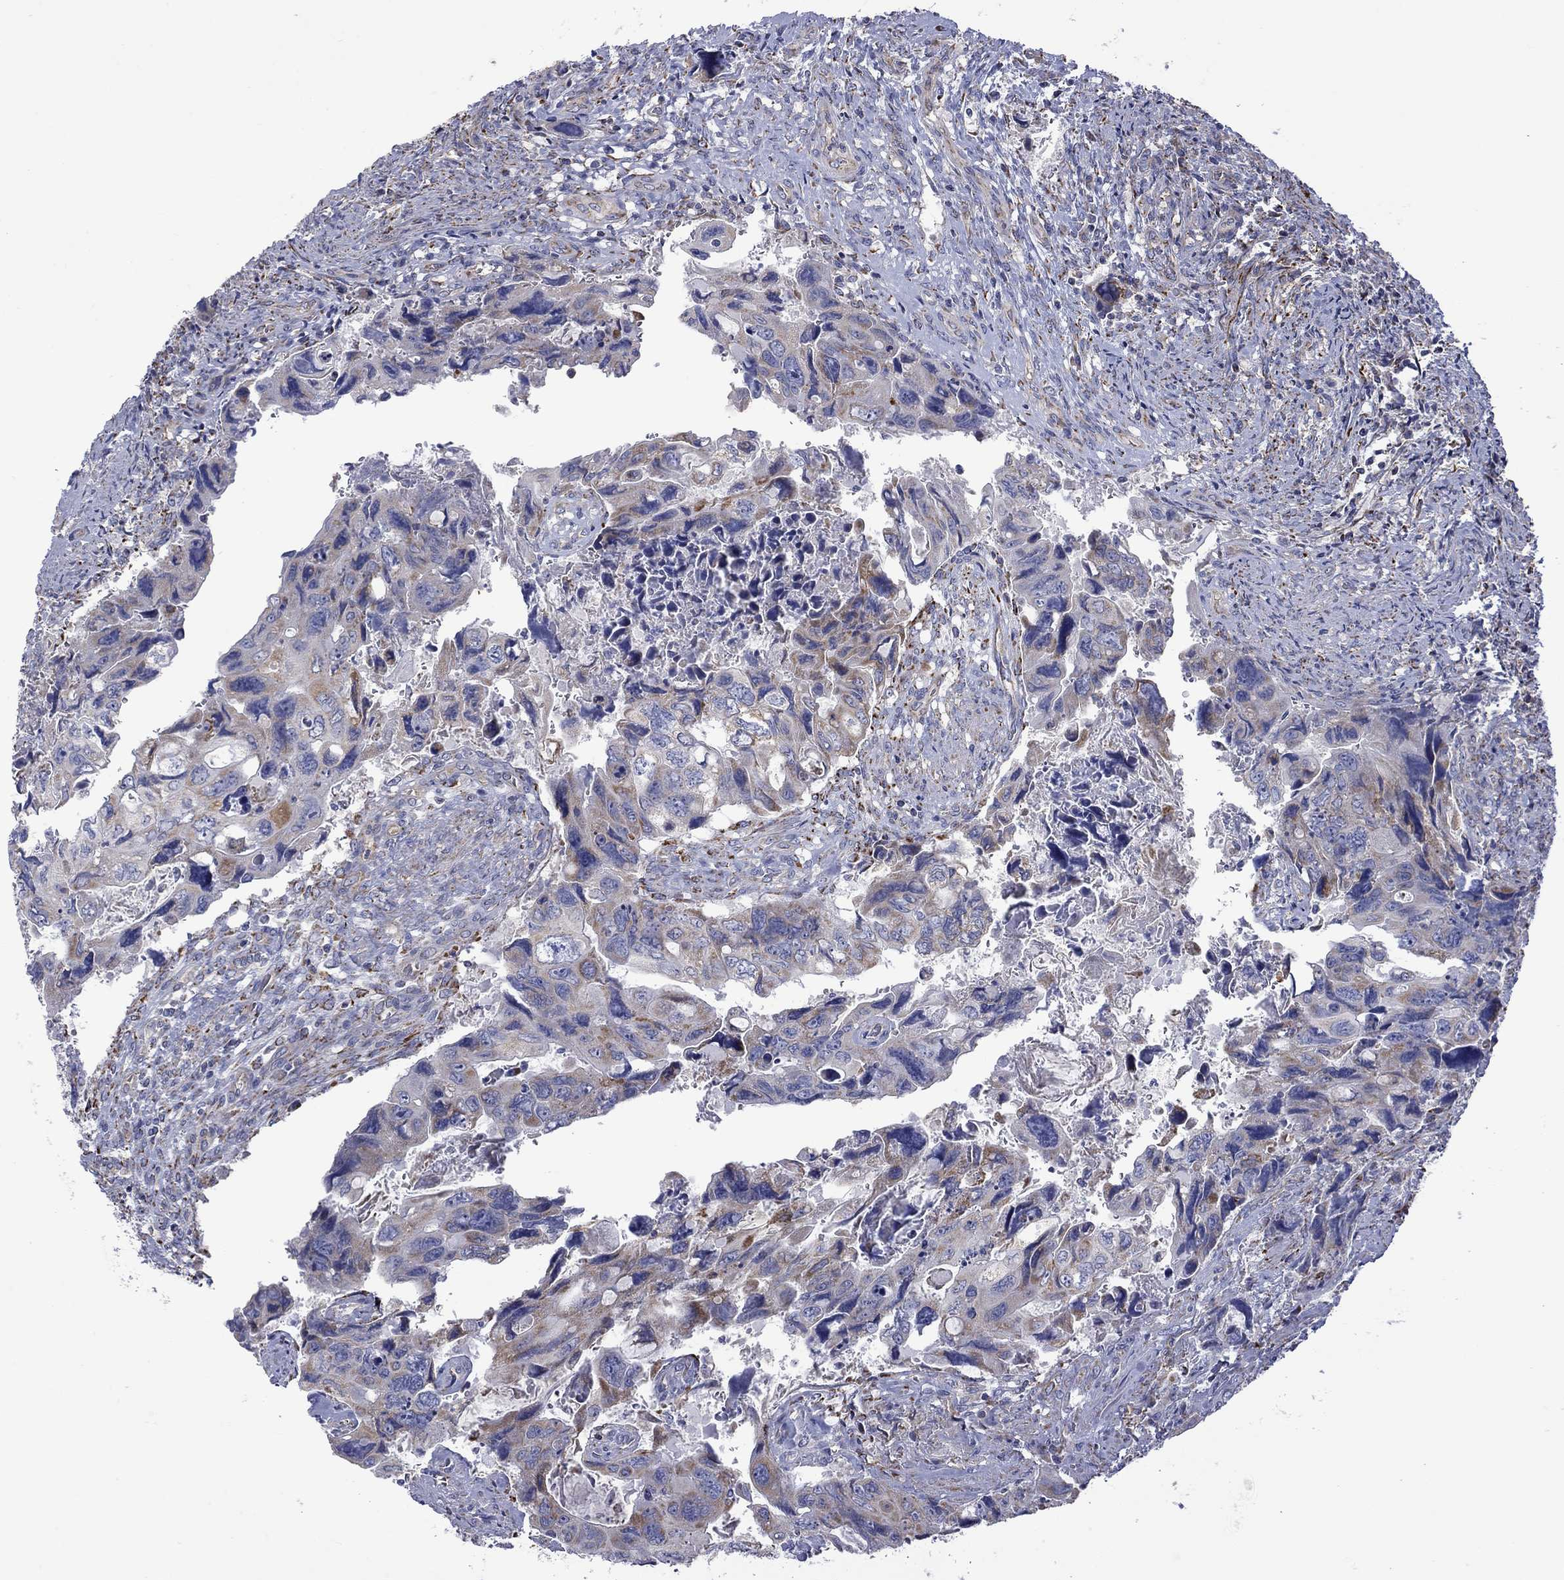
{"staining": {"intensity": "moderate", "quantity": "<25%", "location": "cytoplasmic/membranous"}, "tissue": "colorectal cancer", "cell_type": "Tumor cells", "image_type": "cancer", "snomed": [{"axis": "morphology", "description": "Adenocarcinoma, NOS"}, {"axis": "topography", "description": "Rectum"}], "caption": "Colorectal cancer (adenocarcinoma) stained for a protein exhibits moderate cytoplasmic/membranous positivity in tumor cells.", "gene": "CISD1", "patient": {"sex": "male", "age": 62}}